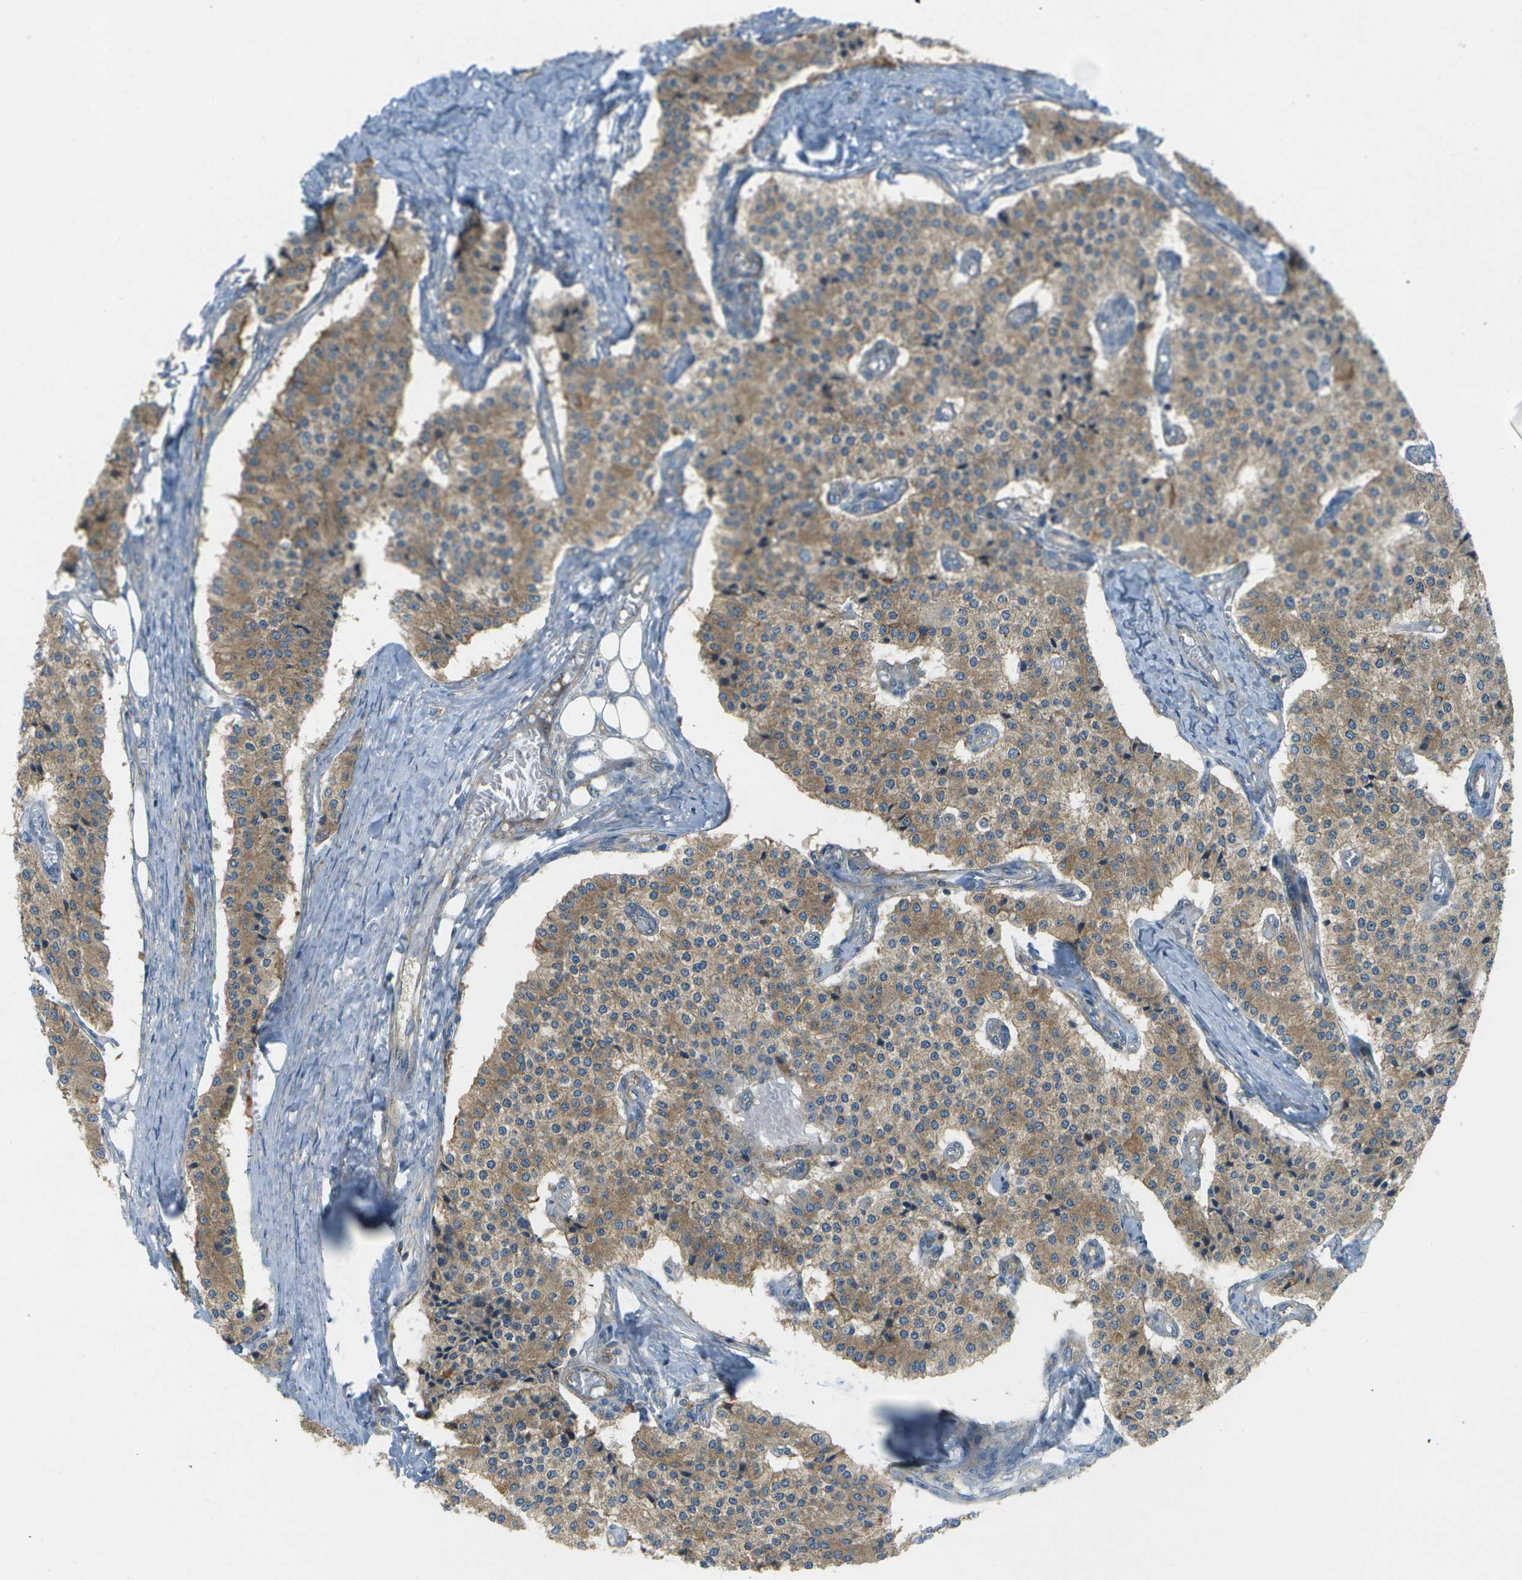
{"staining": {"intensity": "weak", "quantity": ">75%", "location": "cytoplasmic/membranous"}, "tissue": "carcinoid", "cell_type": "Tumor cells", "image_type": "cancer", "snomed": [{"axis": "morphology", "description": "Carcinoid, malignant, NOS"}, {"axis": "topography", "description": "Colon"}], "caption": "Human carcinoid (malignant) stained for a protein (brown) shows weak cytoplasmic/membranous positive expression in approximately >75% of tumor cells.", "gene": "WNK2", "patient": {"sex": "female", "age": 52}}